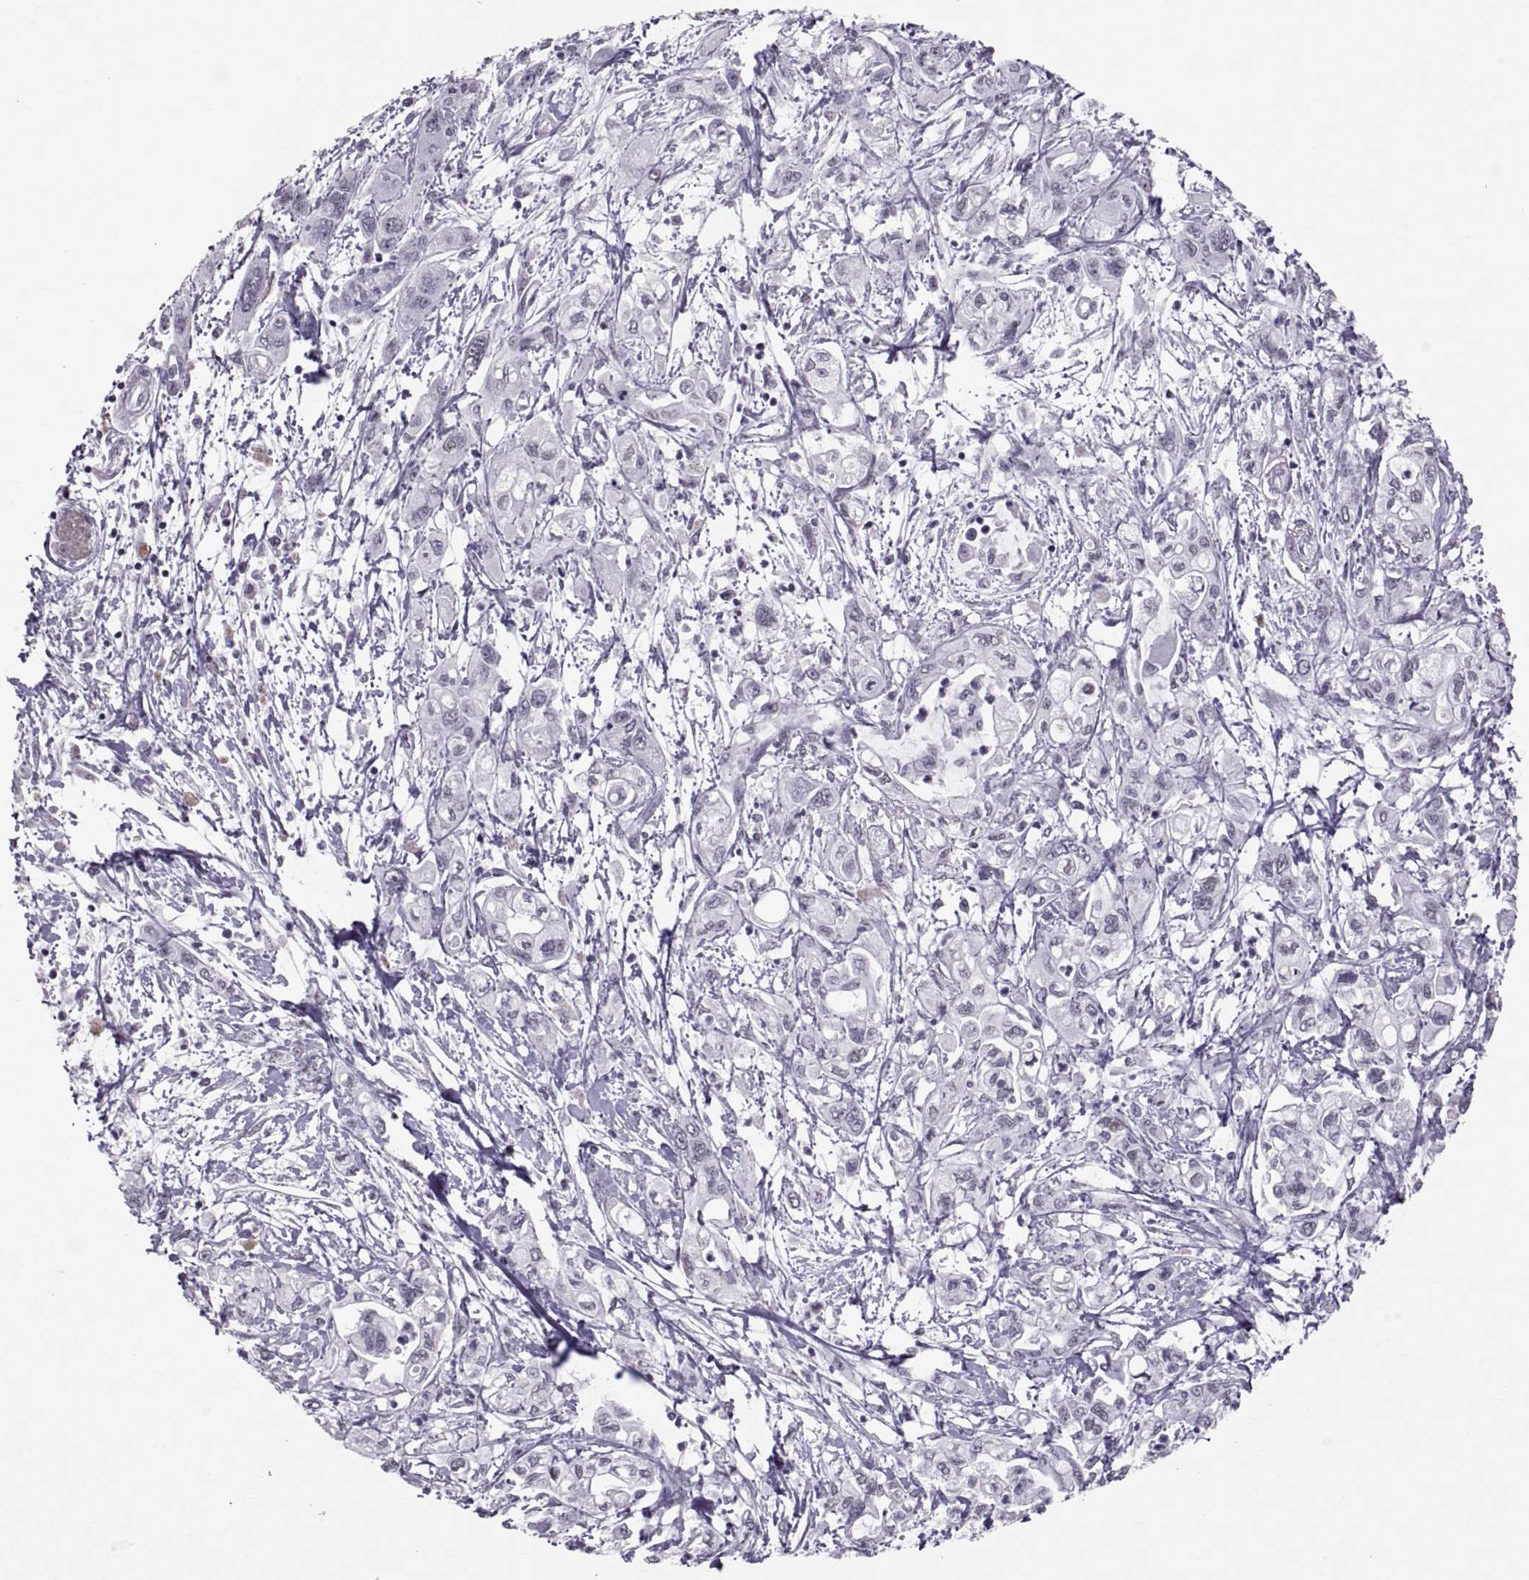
{"staining": {"intensity": "negative", "quantity": "none", "location": "none"}, "tissue": "pancreatic cancer", "cell_type": "Tumor cells", "image_type": "cancer", "snomed": [{"axis": "morphology", "description": "Adenocarcinoma, NOS"}, {"axis": "topography", "description": "Pancreas"}], "caption": "Tumor cells show no significant staining in pancreatic adenocarcinoma.", "gene": "KRT77", "patient": {"sex": "male", "age": 54}}